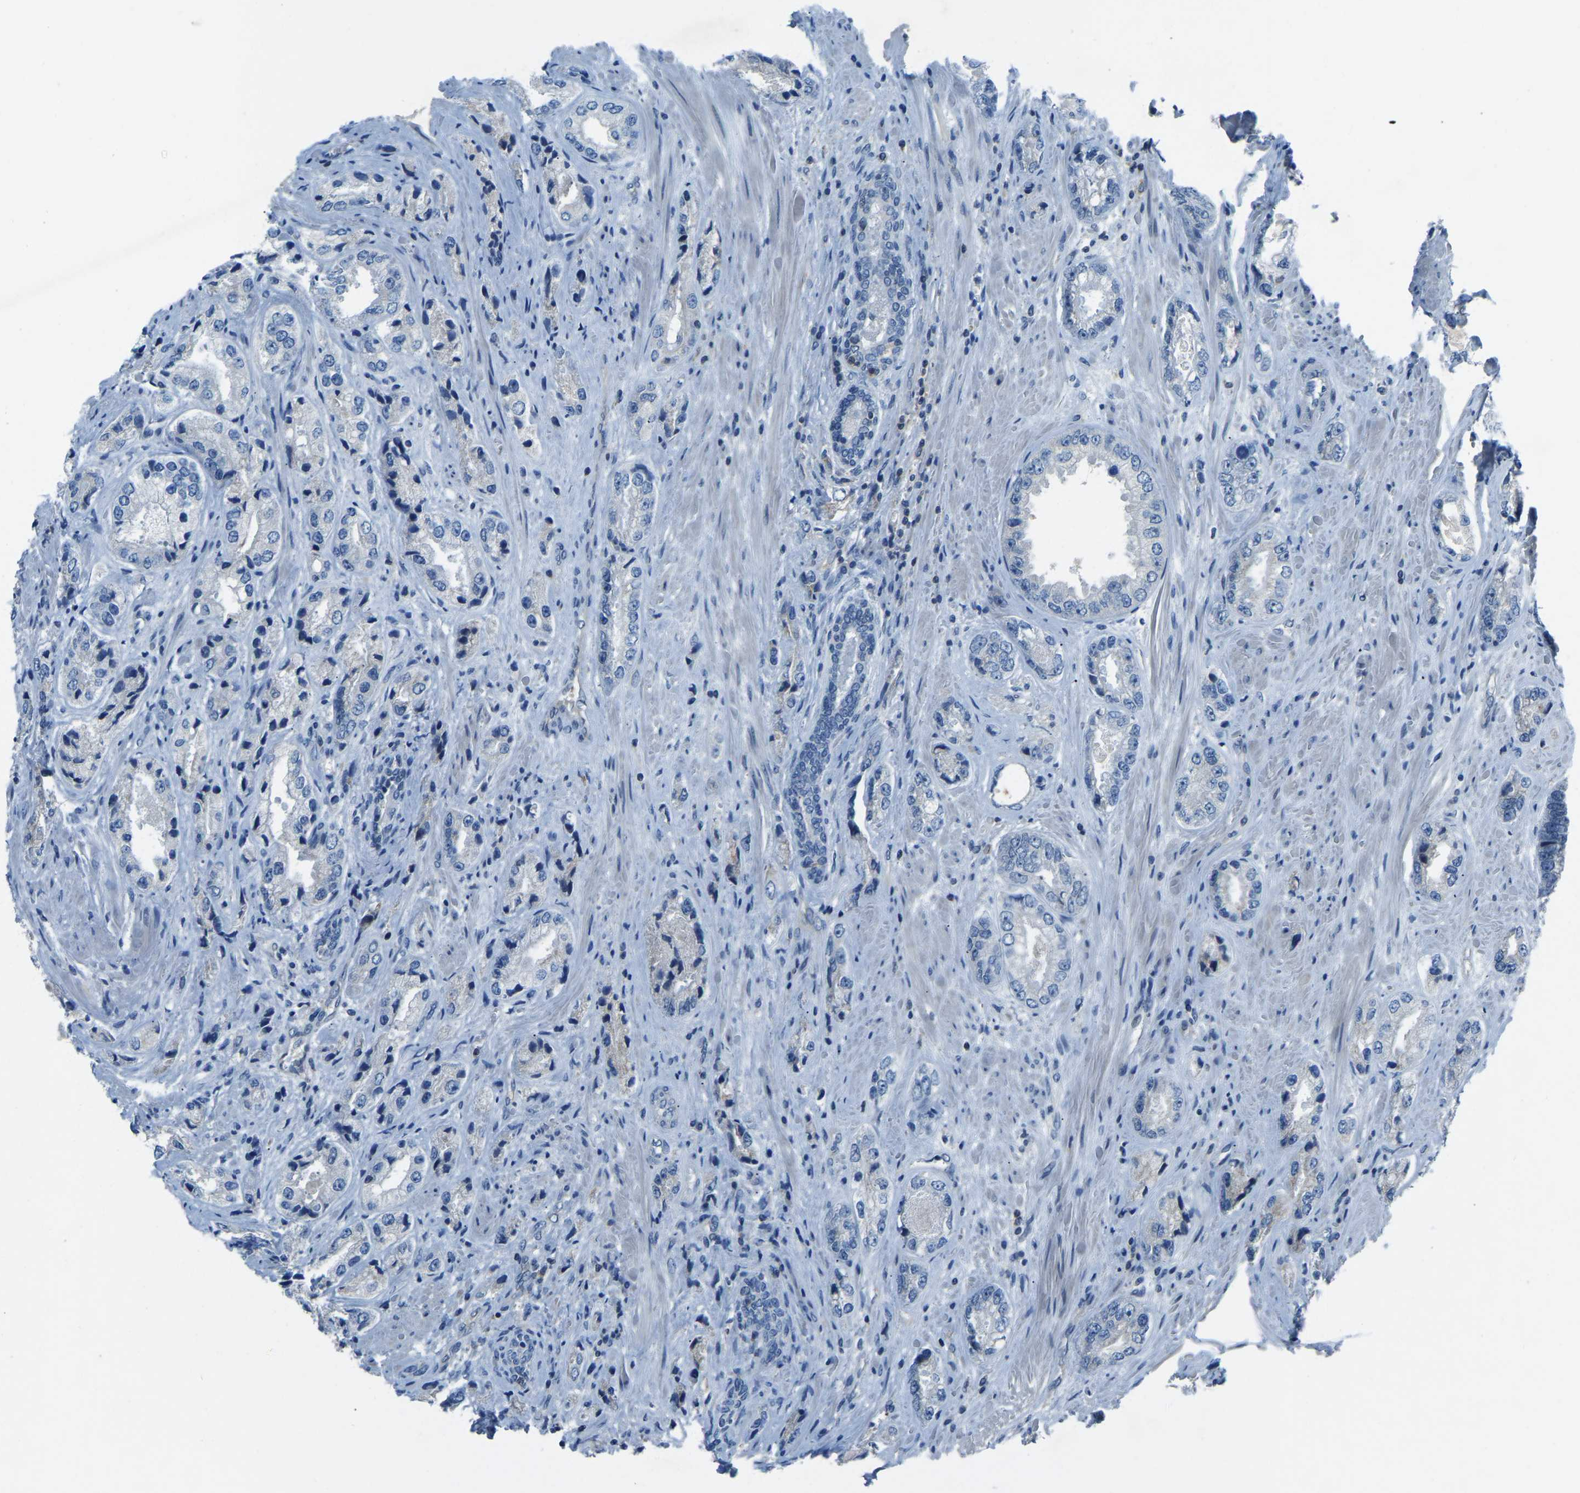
{"staining": {"intensity": "negative", "quantity": "none", "location": "none"}, "tissue": "prostate cancer", "cell_type": "Tumor cells", "image_type": "cancer", "snomed": [{"axis": "morphology", "description": "Adenocarcinoma, High grade"}, {"axis": "topography", "description": "Prostate"}], "caption": "This is a photomicrograph of immunohistochemistry (IHC) staining of prostate high-grade adenocarcinoma, which shows no staining in tumor cells. Nuclei are stained in blue.", "gene": "XIRP1", "patient": {"sex": "male", "age": 61}}